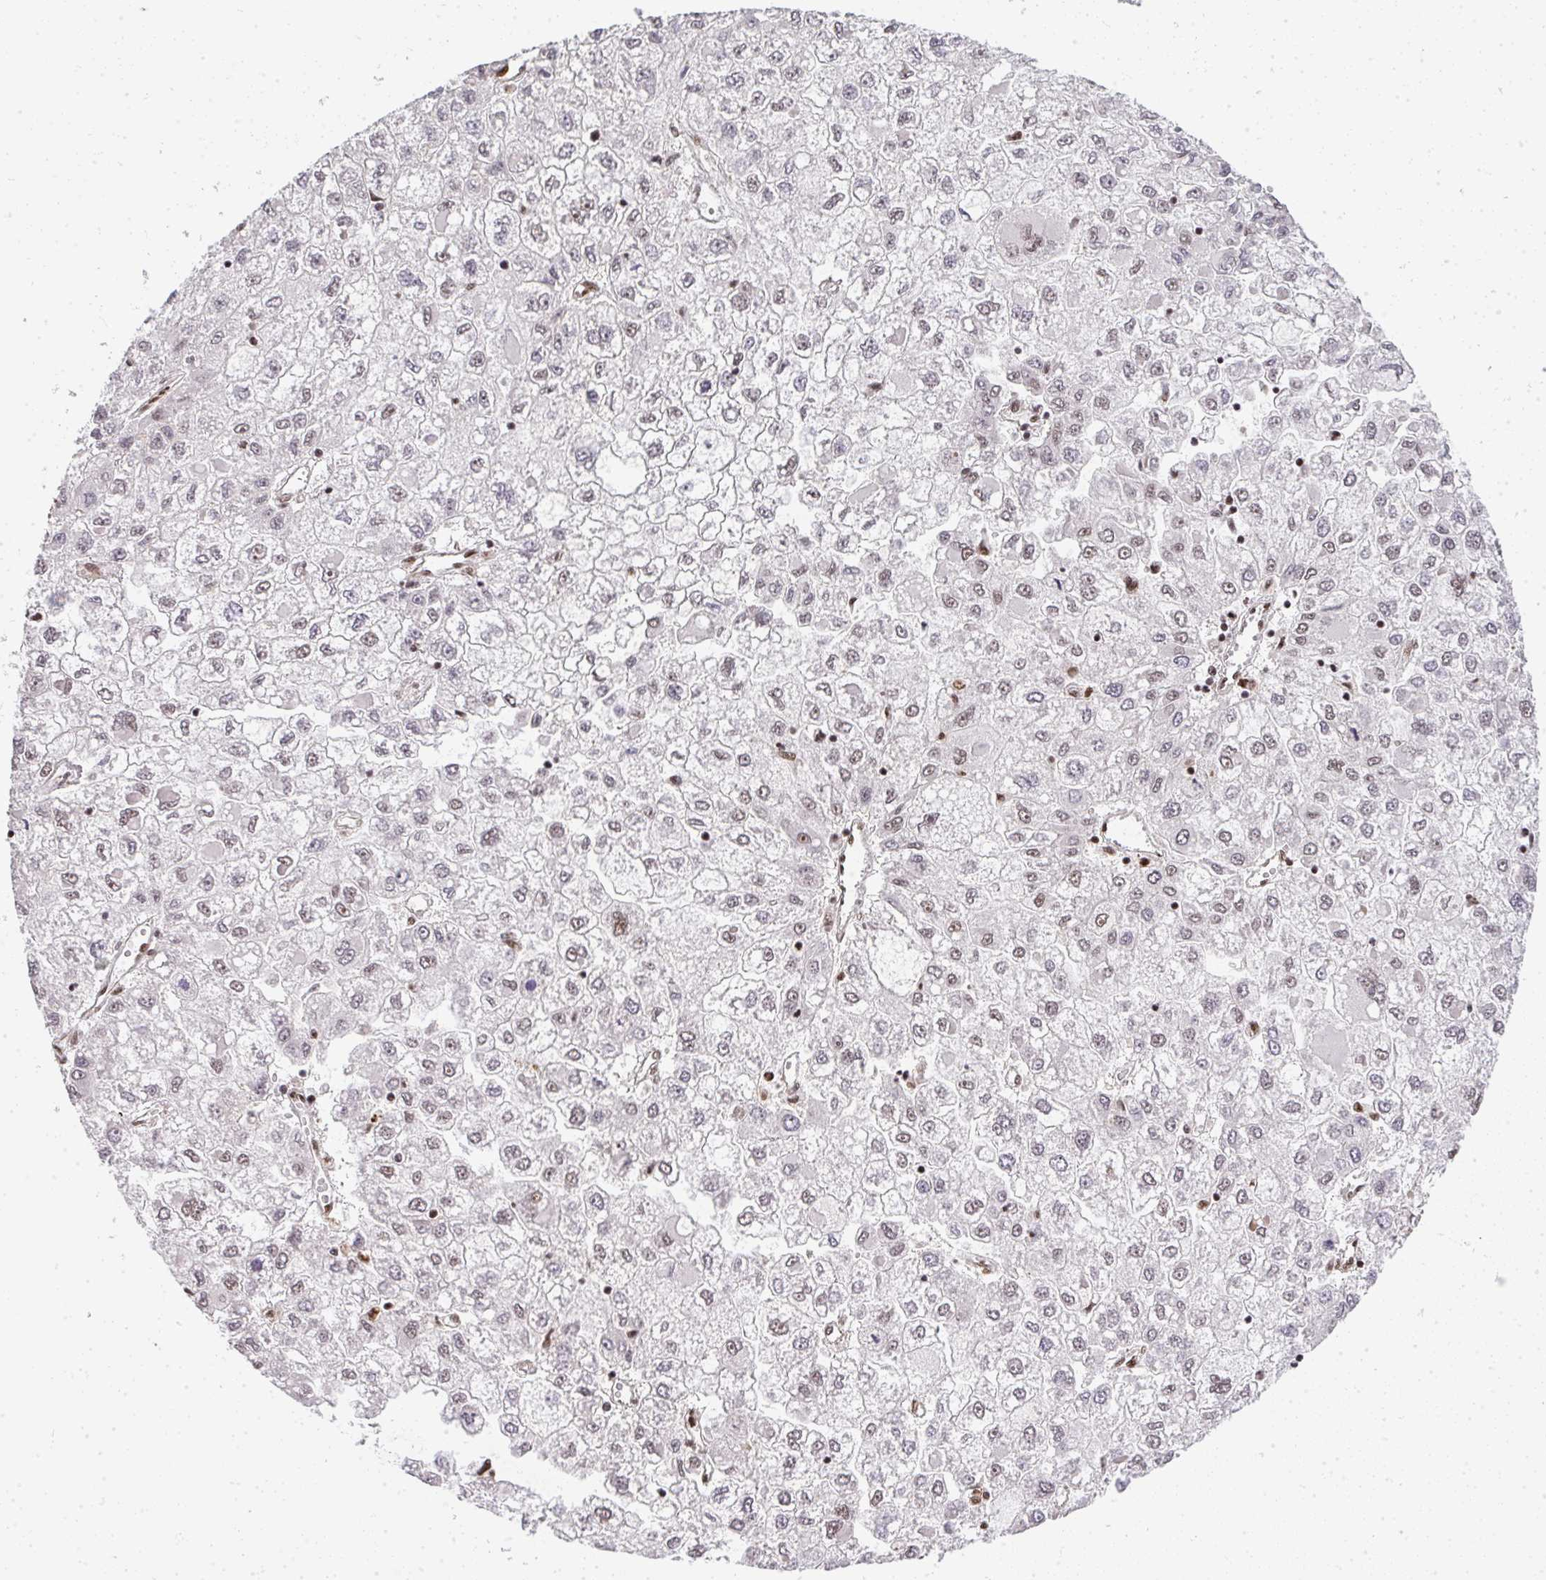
{"staining": {"intensity": "weak", "quantity": "25%-75%", "location": "nuclear"}, "tissue": "liver cancer", "cell_type": "Tumor cells", "image_type": "cancer", "snomed": [{"axis": "morphology", "description": "Carcinoma, Hepatocellular, NOS"}, {"axis": "topography", "description": "Liver"}], "caption": "Weak nuclear expression is identified in about 25%-75% of tumor cells in liver hepatocellular carcinoma.", "gene": "U2AF1", "patient": {"sex": "male", "age": 40}}